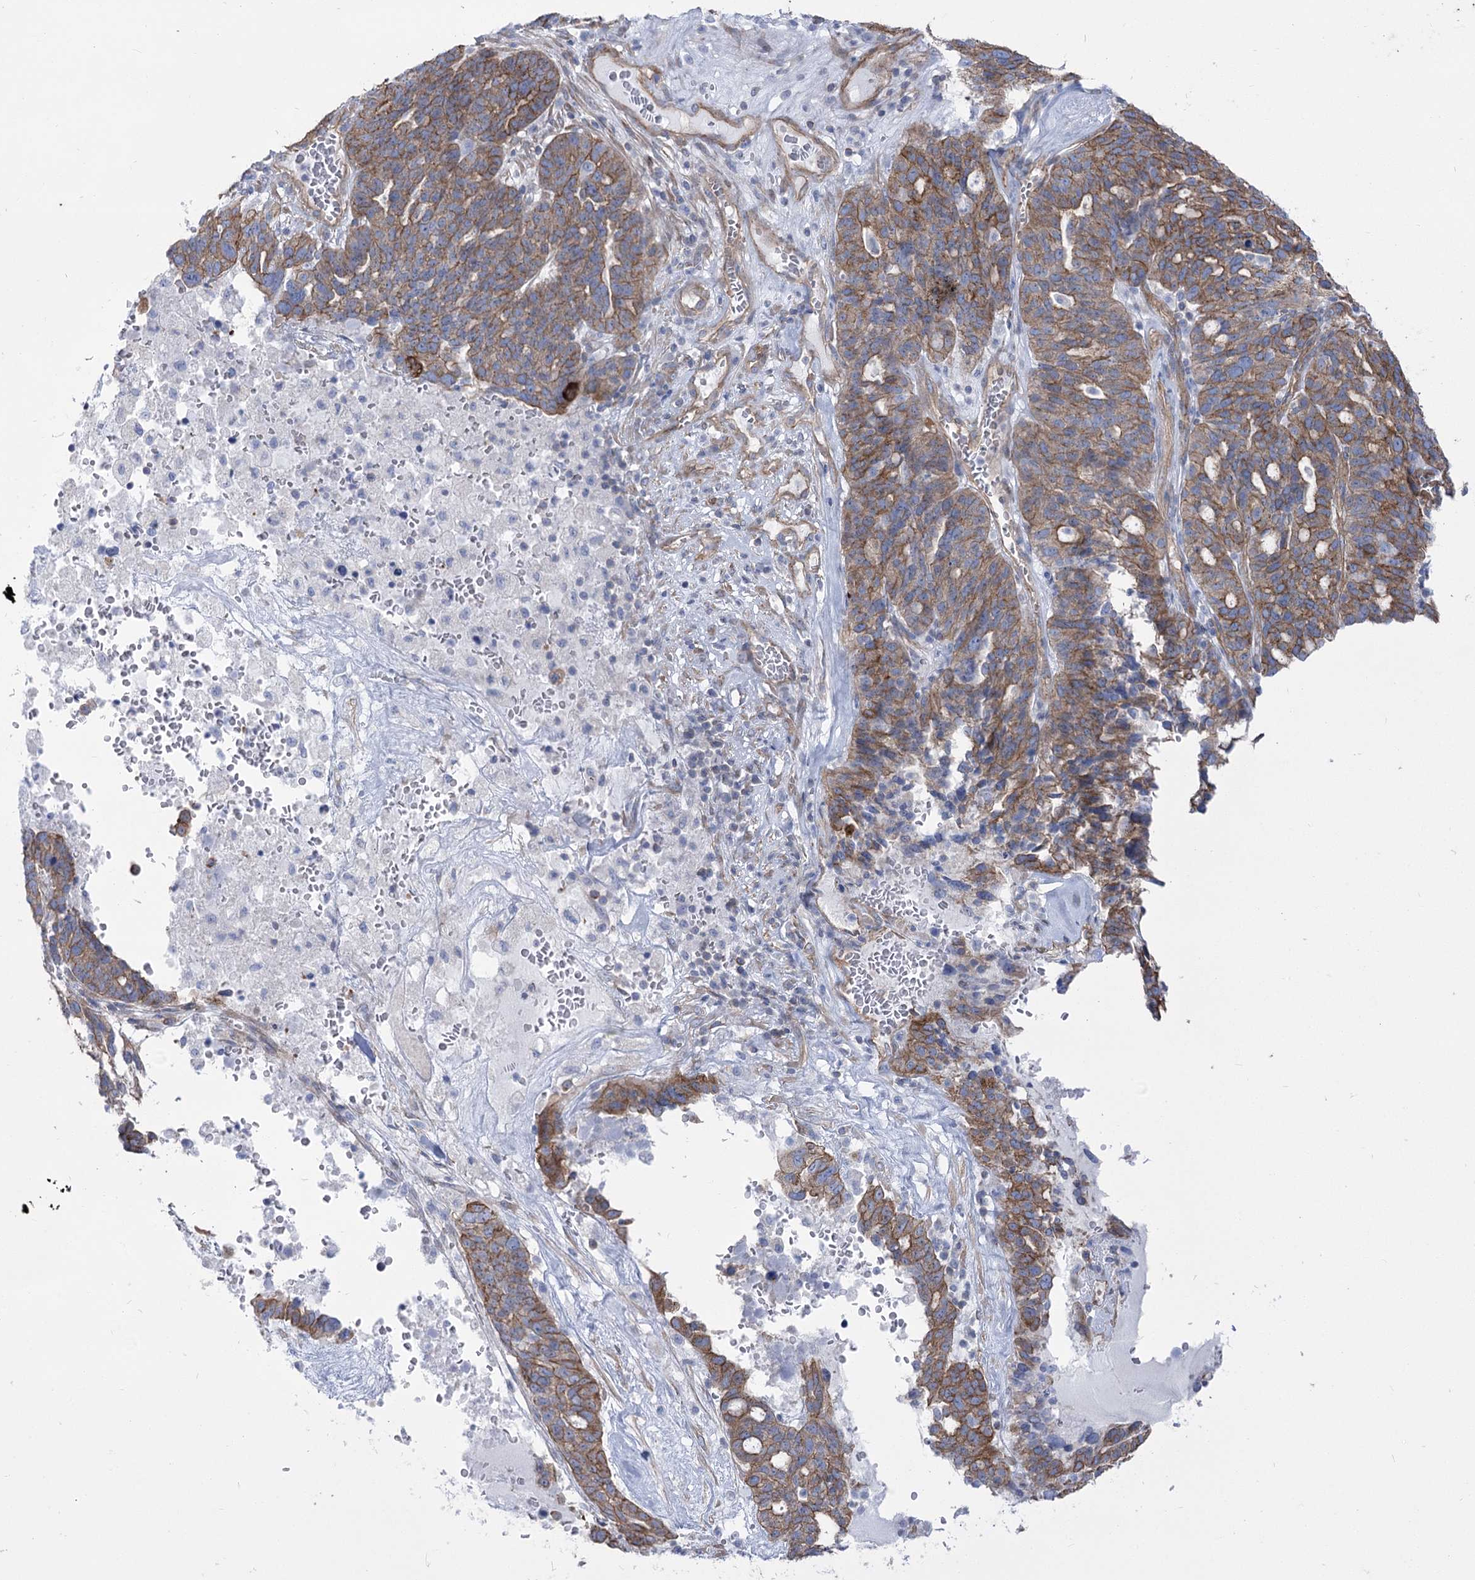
{"staining": {"intensity": "moderate", "quantity": ">75%", "location": "cytoplasmic/membranous"}, "tissue": "ovarian cancer", "cell_type": "Tumor cells", "image_type": "cancer", "snomed": [{"axis": "morphology", "description": "Cystadenocarcinoma, serous, NOS"}, {"axis": "topography", "description": "Ovary"}], "caption": "Protein analysis of ovarian cancer (serous cystadenocarcinoma) tissue shows moderate cytoplasmic/membranous positivity in about >75% of tumor cells.", "gene": "PLEKHA5", "patient": {"sex": "female", "age": 59}}